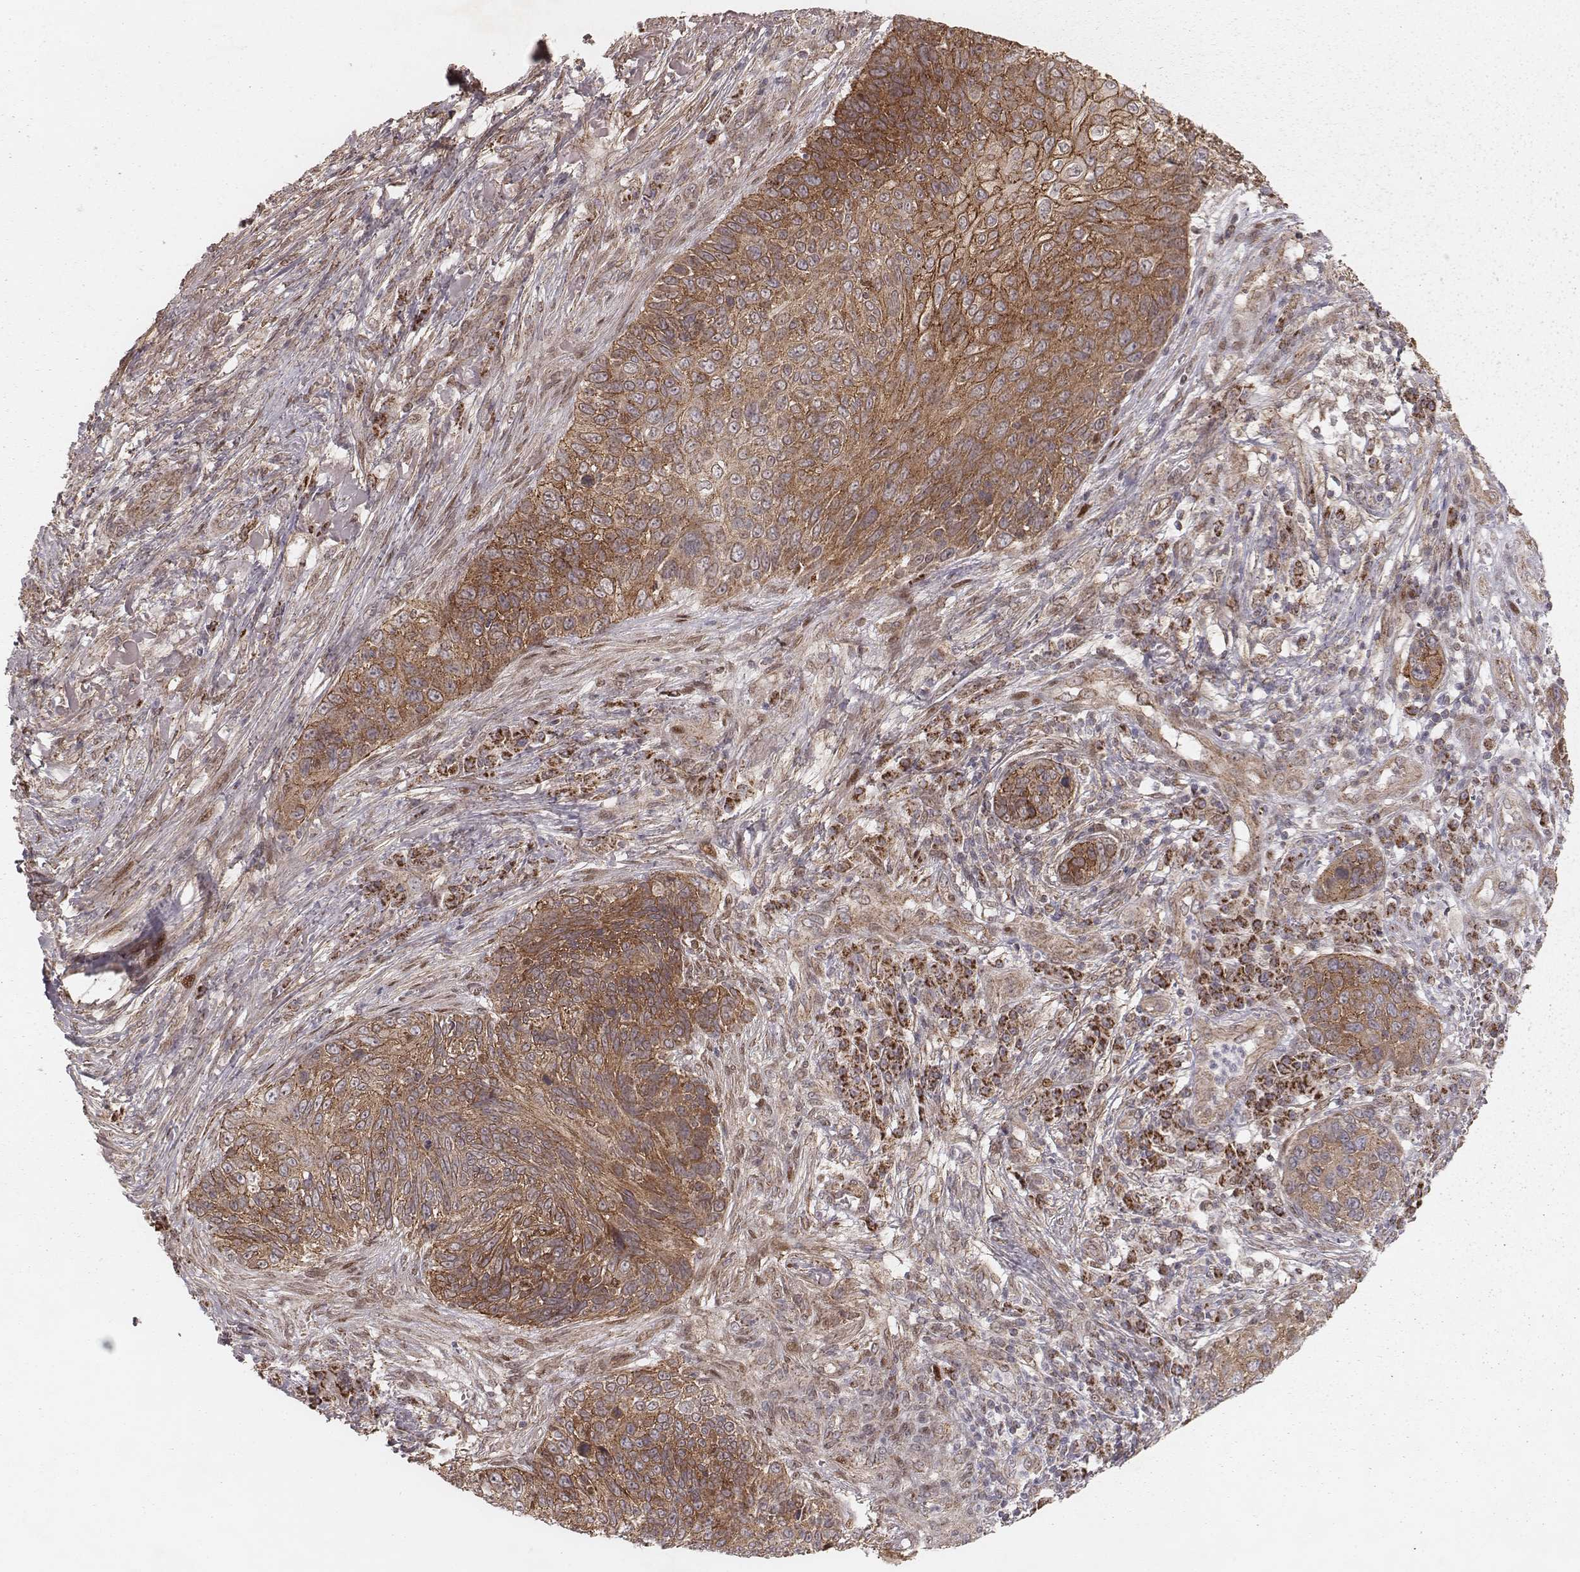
{"staining": {"intensity": "moderate", "quantity": ">75%", "location": "cytoplasmic/membranous"}, "tissue": "skin cancer", "cell_type": "Tumor cells", "image_type": "cancer", "snomed": [{"axis": "morphology", "description": "Squamous cell carcinoma, NOS"}, {"axis": "topography", "description": "Skin"}], "caption": "Tumor cells demonstrate medium levels of moderate cytoplasmic/membranous expression in about >75% of cells in human skin cancer (squamous cell carcinoma). The protein is shown in brown color, while the nuclei are stained blue.", "gene": "NDUFA7", "patient": {"sex": "male", "age": 92}}